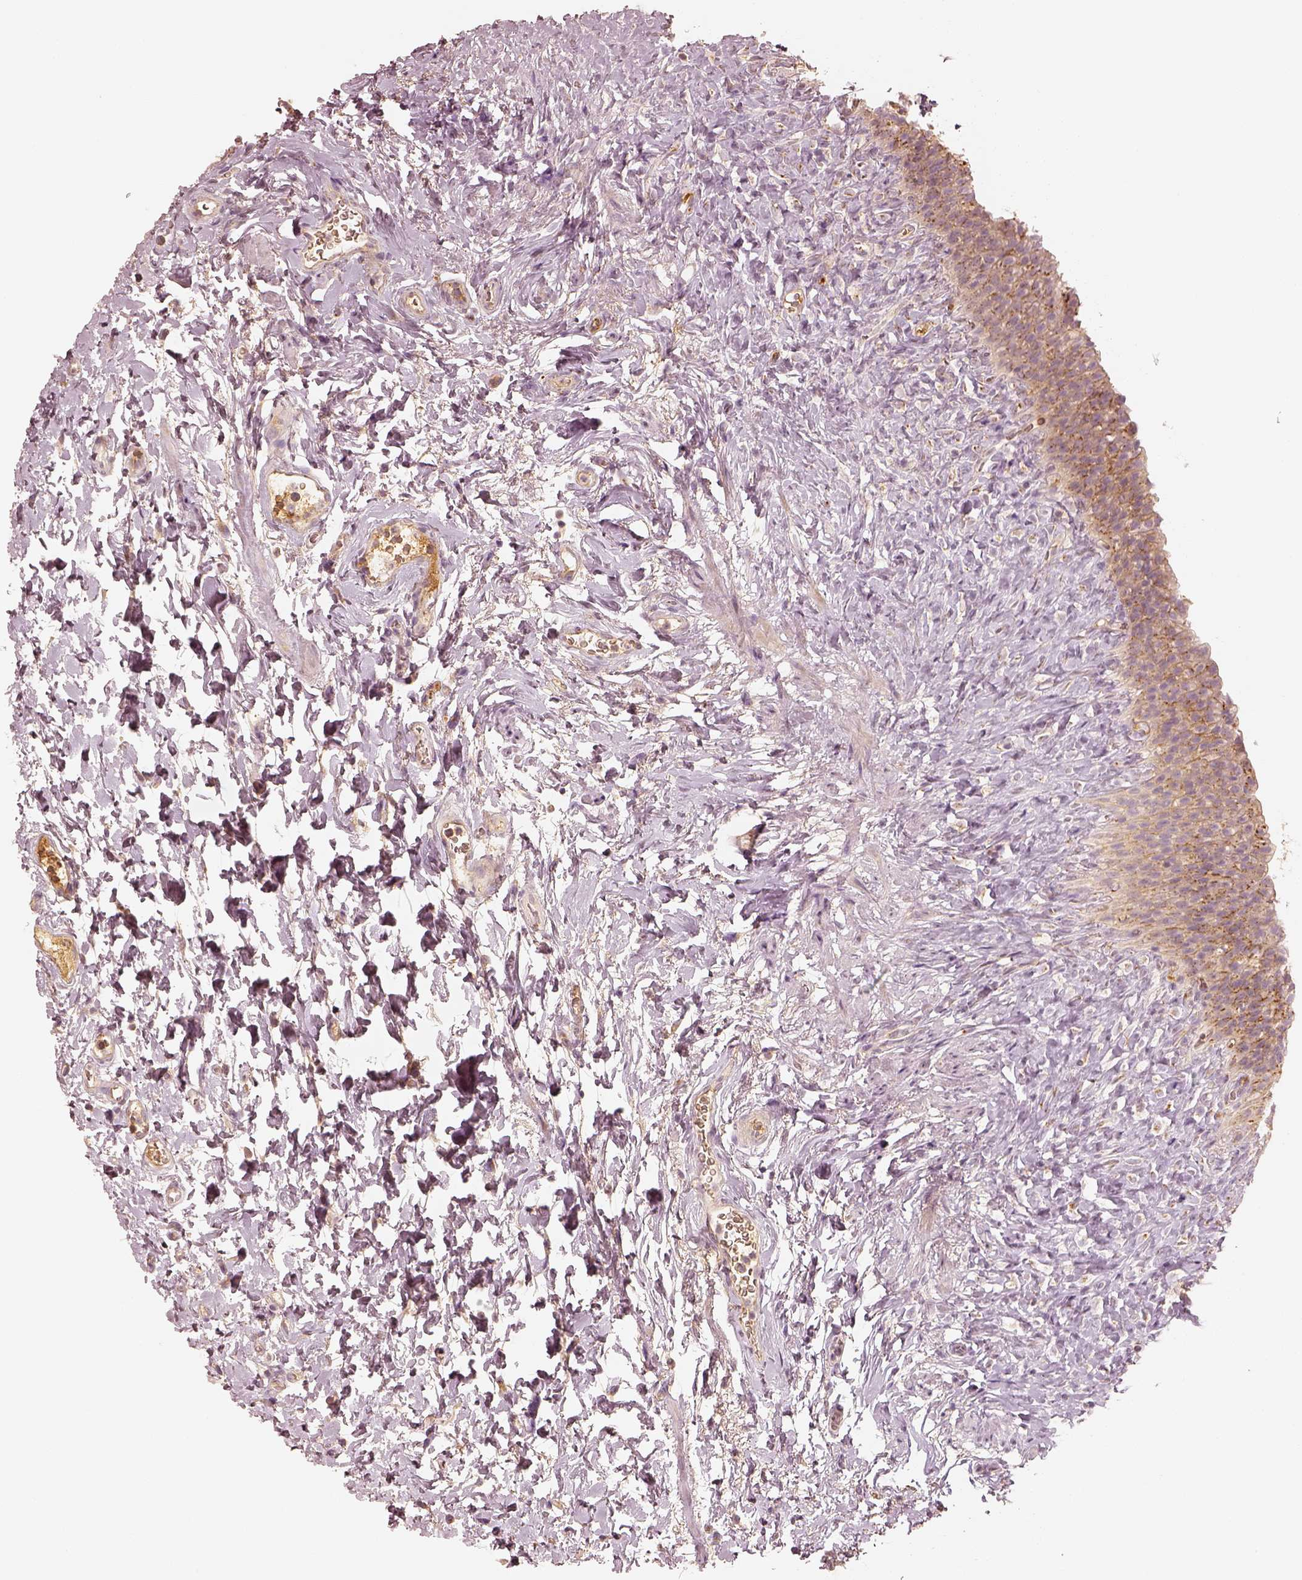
{"staining": {"intensity": "weak", "quantity": ">75%", "location": "cytoplasmic/membranous"}, "tissue": "urinary bladder", "cell_type": "Urothelial cells", "image_type": "normal", "snomed": [{"axis": "morphology", "description": "Normal tissue, NOS"}, {"axis": "topography", "description": "Urinary bladder"}], "caption": "Immunohistochemical staining of normal human urinary bladder displays weak cytoplasmic/membranous protein expression in approximately >75% of urothelial cells. (brown staining indicates protein expression, while blue staining denotes nuclei).", "gene": "GORASP2", "patient": {"sex": "male", "age": 76}}